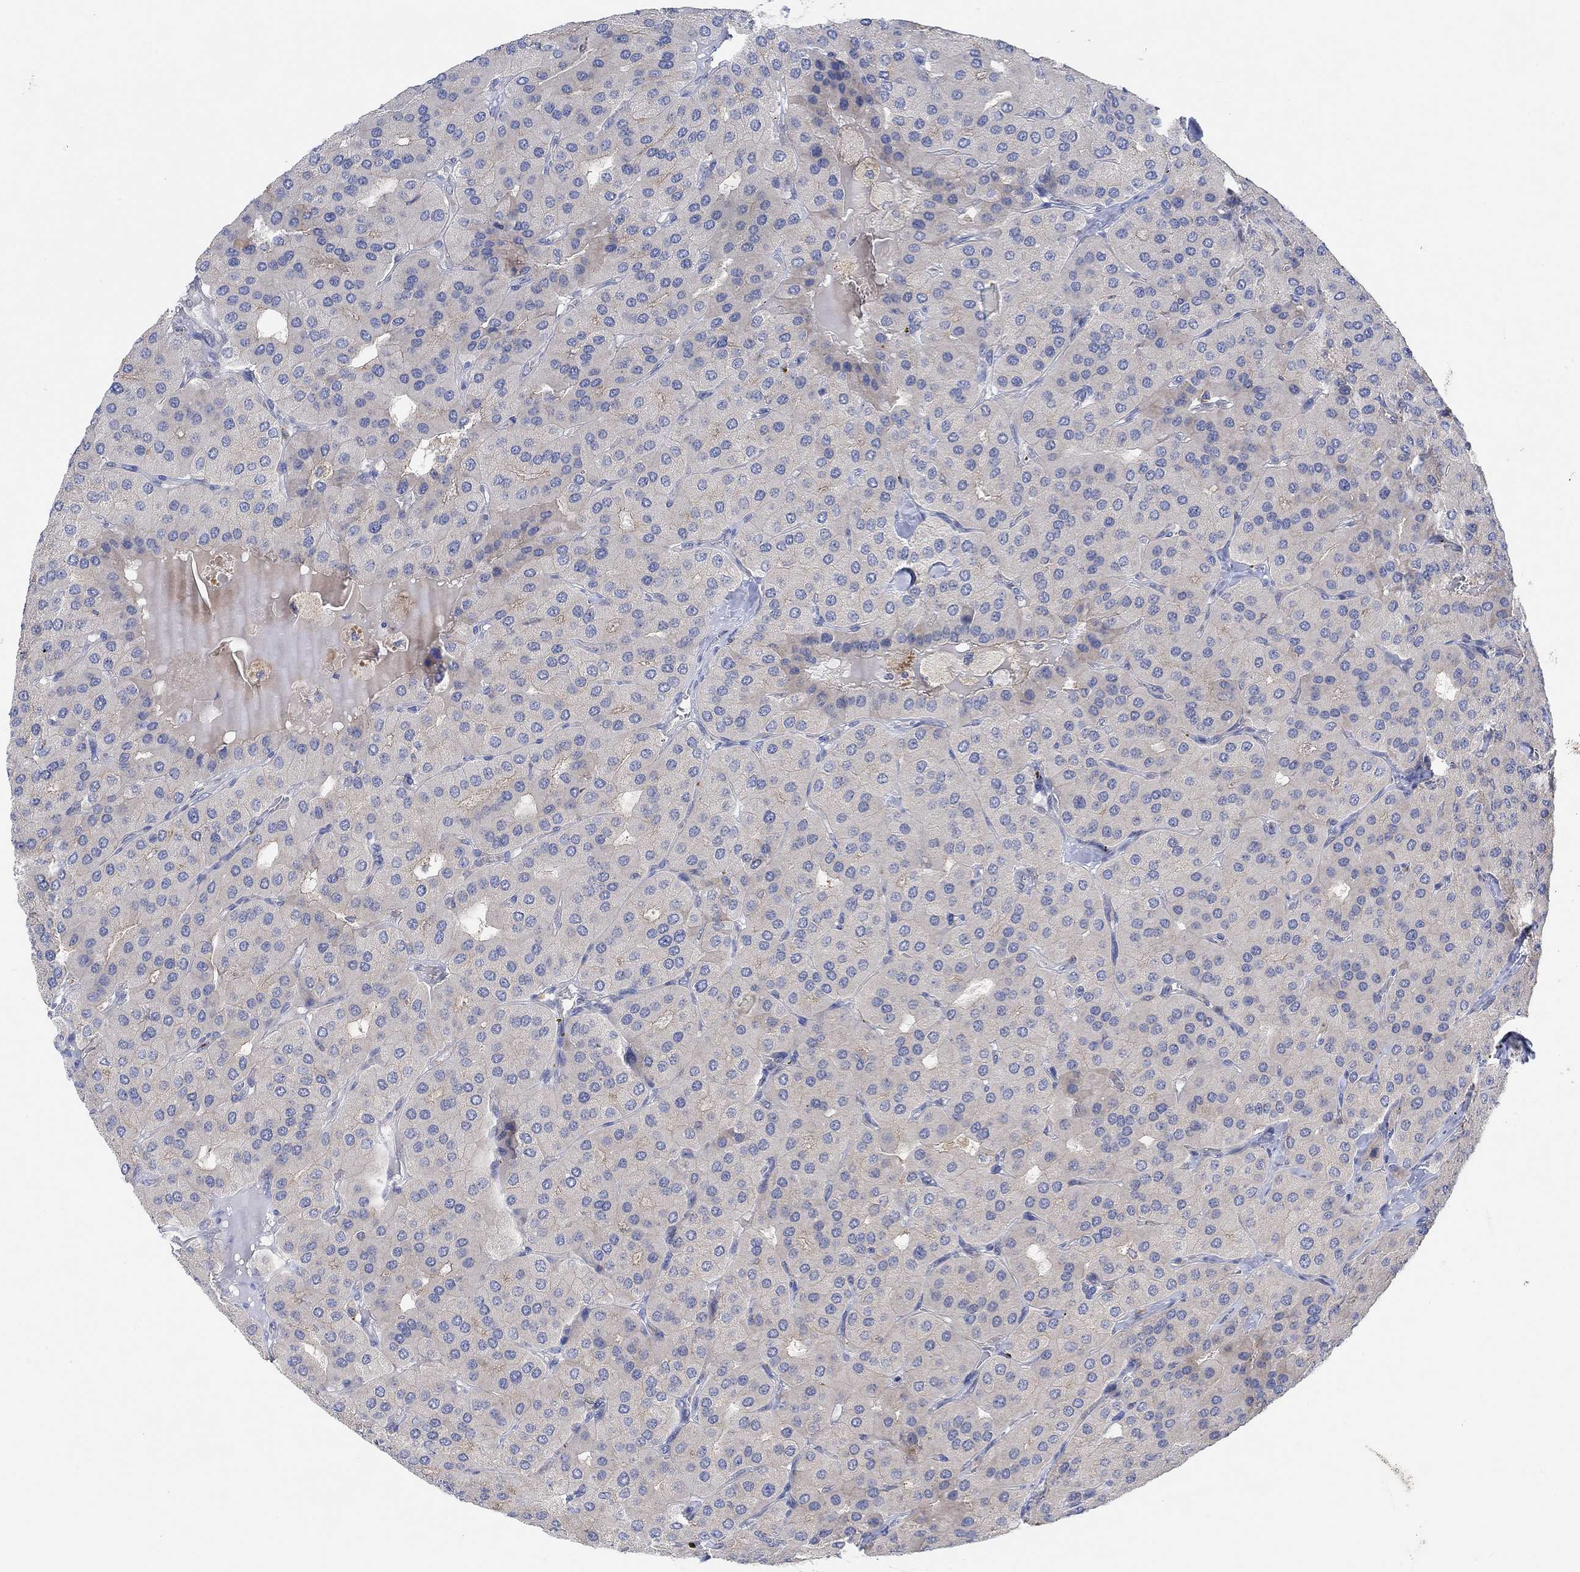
{"staining": {"intensity": "negative", "quantity": "none", "location": "none"}, "tissue": "parathyroid gland", "cell_type": "Glandular cells", "image_type": "normal", "snomed": [{"axis": "morphology", "description": "Normal tissue, NOS"}, {"axis": "morphology", "description": "Adenoma, NOS"}, {"axis": "topography", "description": "Parathyroid gland"}], "caption": "Immunohistochemistry of normal human parathyroid gland exhibits no positivity in glandular cells.", "gene": "PMFBP1", "patient": {"sex": "female", "age": 86}}